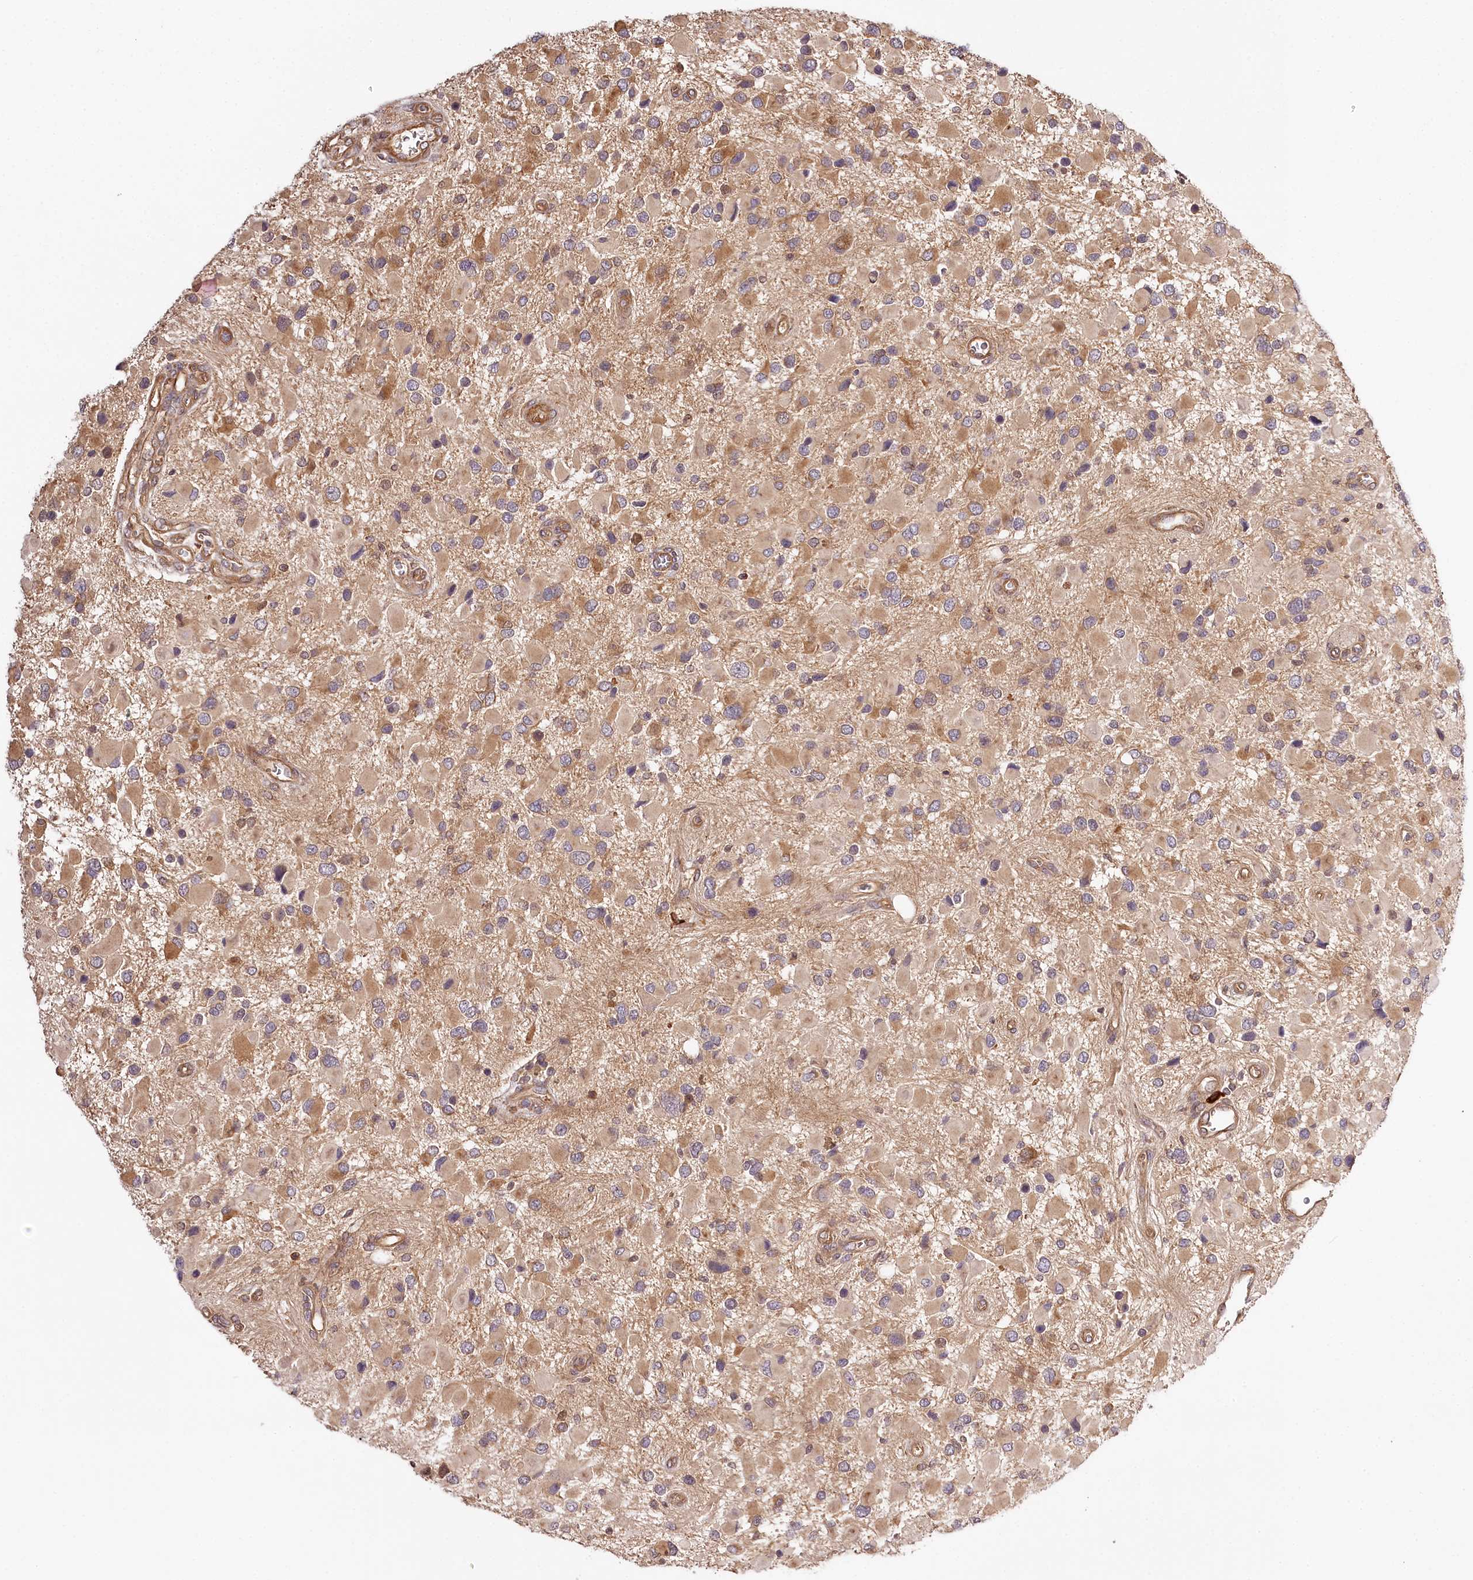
{"staining": {"intensity": "weak", "quantity": ">75%", "location": "cytoplasmic/membranous"}, "tissue": "glioma", "cell_type": "Tumor cells", "image_type": "cancer", "snomed": [{"axis": "morphology", "description": "Glioma, malignant, High grade"}, {"axis": "topography", "description": "Brain"}], "caption": "Human high-grade glioma (malignant) stained for a protein (brown) shows weak cytoplasmic/membranous positive positivity in approximately >75% of tumor cells.", "gene": "TARS1", "patient": {"sex": "male", "age": 53}}